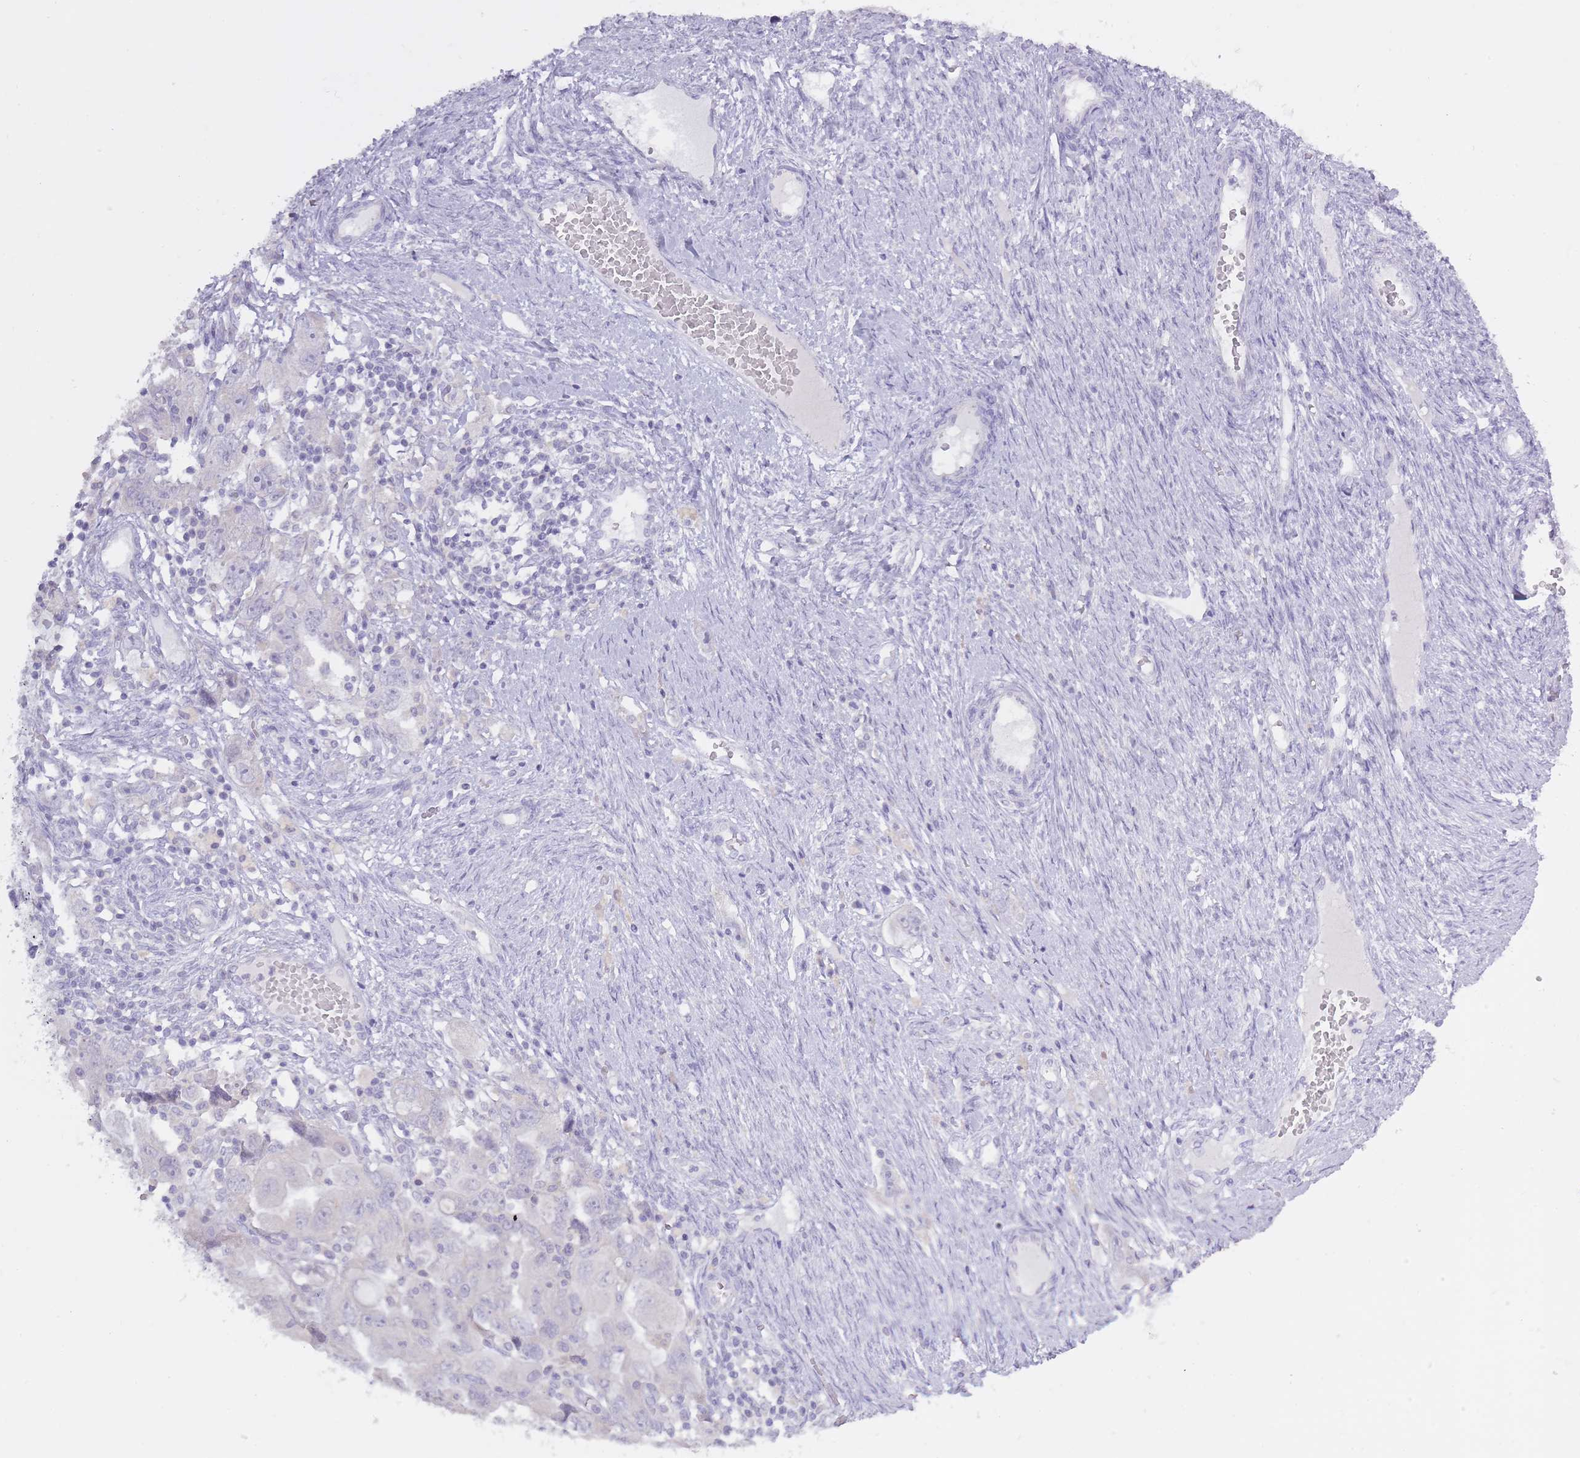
{"staining": {"intensity": "negative", "quantity": "none", "location": "none"}, "tissue": "ovarian cancer", "cell_type": "Tumor cells", "image_type": "cancer", "snomed": [{"axis": "morphology", "description": "Carcinoma, NOS"}, {"axis": "morphology", "description": "Cystadenocarcinoma, serous, NOS"}, {"axis": "topography", "description": "Ovary"}], "caption": "Photomicrograph shows no significant protein positivity in tumor cells of serous cystadenocarcinoma (ovarian). (DAB (3,3'-diaminobenzidine) immunohistochemistry (IHC) with hematoxylin counter stain).", "gene": "BDKRB2", "patient": {"sex": "female", "age": 69}}